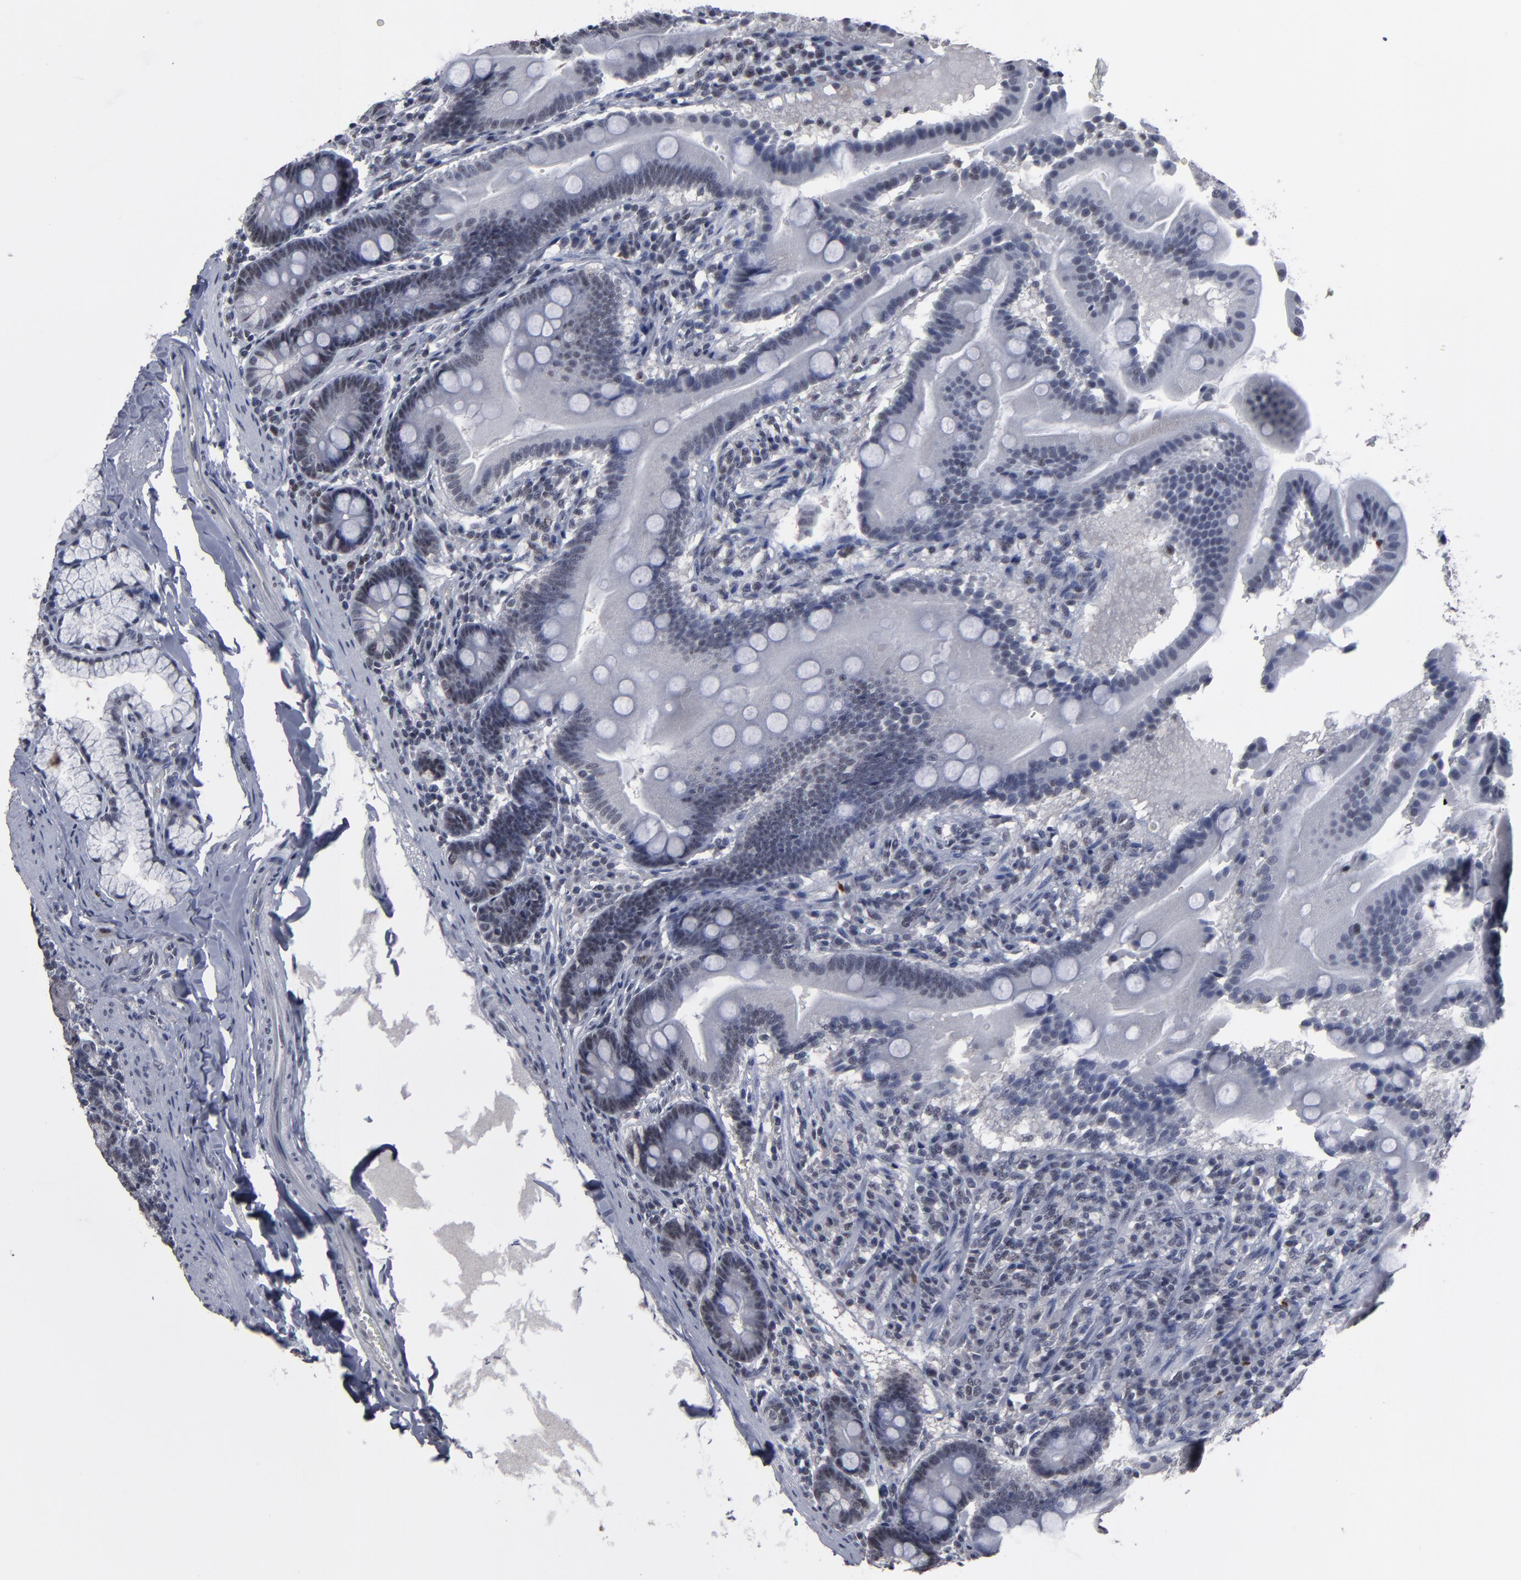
{"staining": {"intensity": "weak", "quantity": "<25%", "location": "nuclear"}, "tissue": "duodenum", "cell_type": "Glandular cells", "image_type": "normal", "snomed": [{"axis": "morphology", "description": "Normal tissue, NOS"}, {"axis": "topography", "description": "Duodenum"}], "caption": "A histopathology image of duodenum stained for a protein demonstrates no brown staining in glandular cells. (Brightfield microscopy of DAB immunohistochemistry at high magnification).", "gene": "SSRP1", "patient": {"sex": "male", "age": 50}}